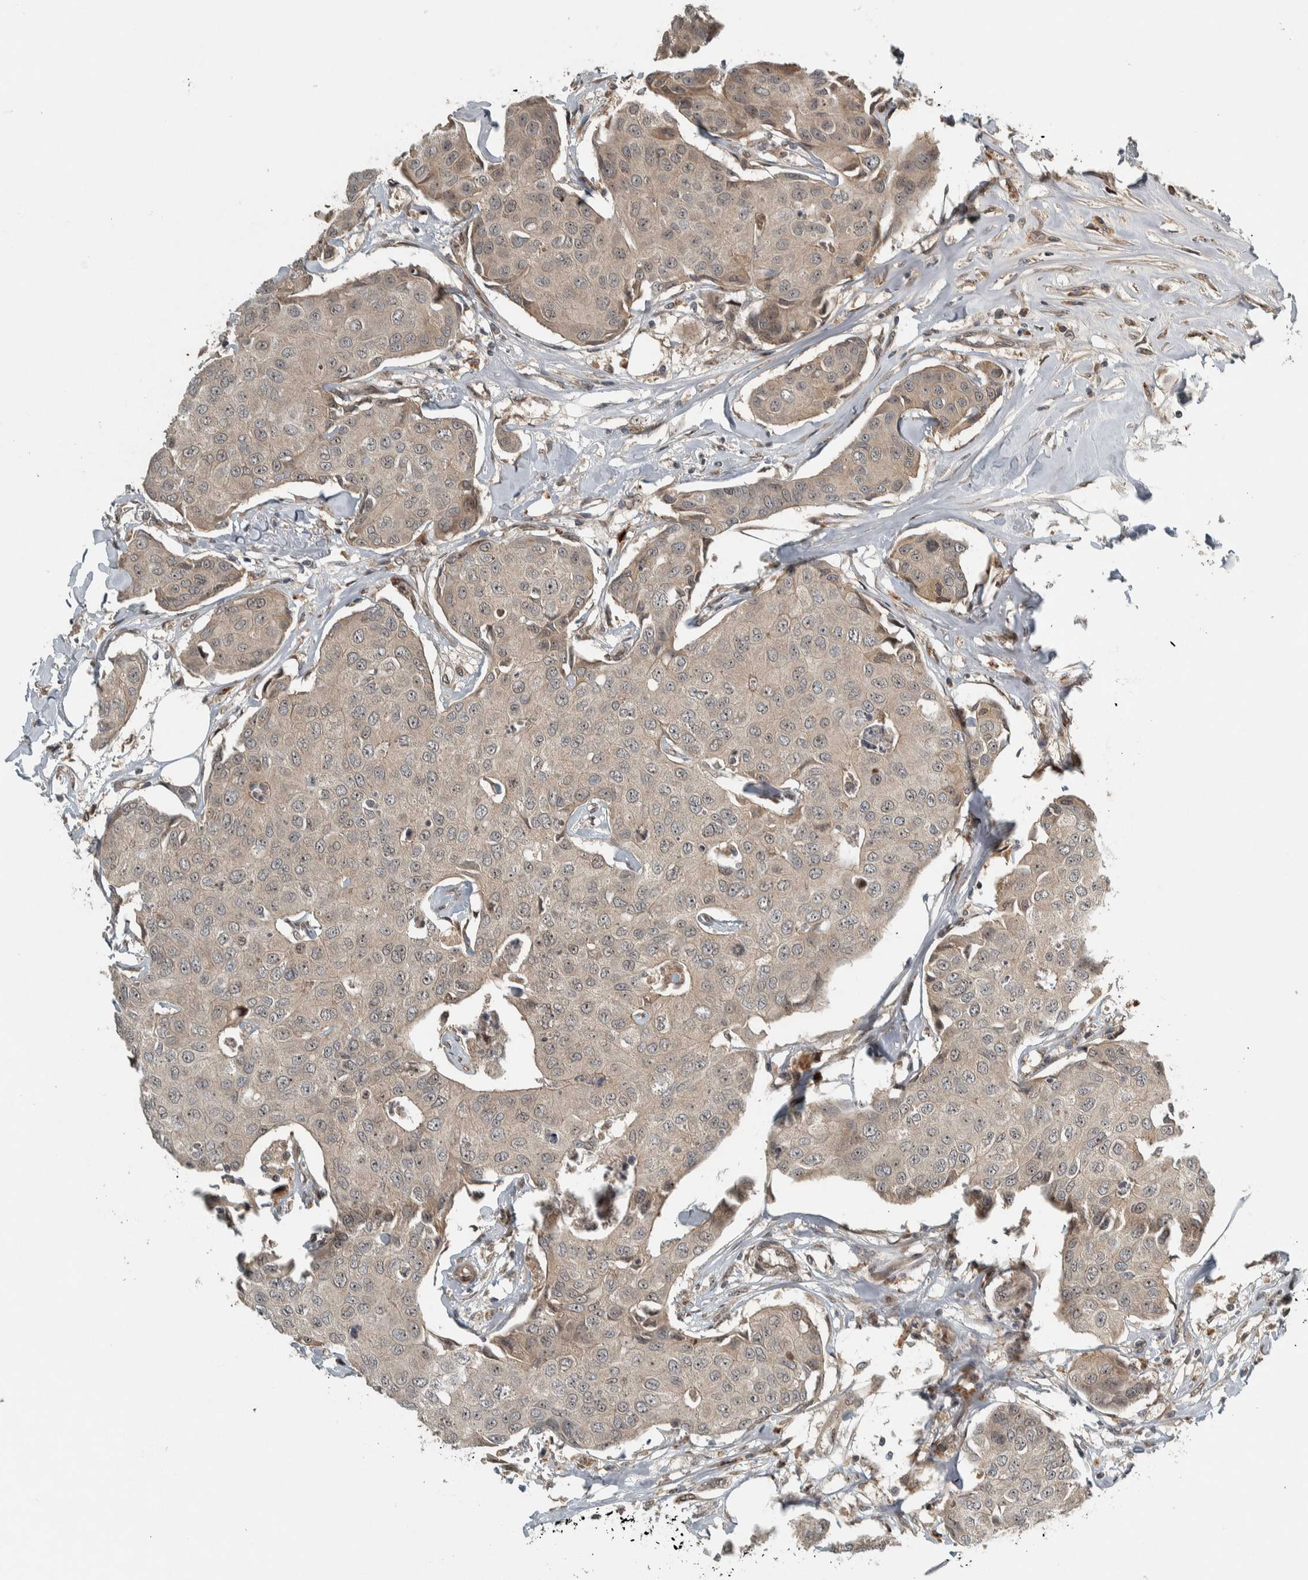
{"staining": {"intensity": "weak", "quantity": ">75%", "location": "cytoplasmic/membranous,nuclear"}, "tissue": "breast cancer", "cell_type": "Tumor cells", "image_type": "cancer", "snomed": [{"axis": "morphology", "description": "Duct carcinoma"}, {"axis": "topography", "description": "Breast"}], "caption": "This is an image of immunohistochemistry (IHC) staining of infiltrating ductal carcinoma (breast), which shows weak expression in the cytoplasmic/membranous and nuclear of tumor cells.", "gene": "XPO5", "patient": {"sex": "female", "age": 80}}